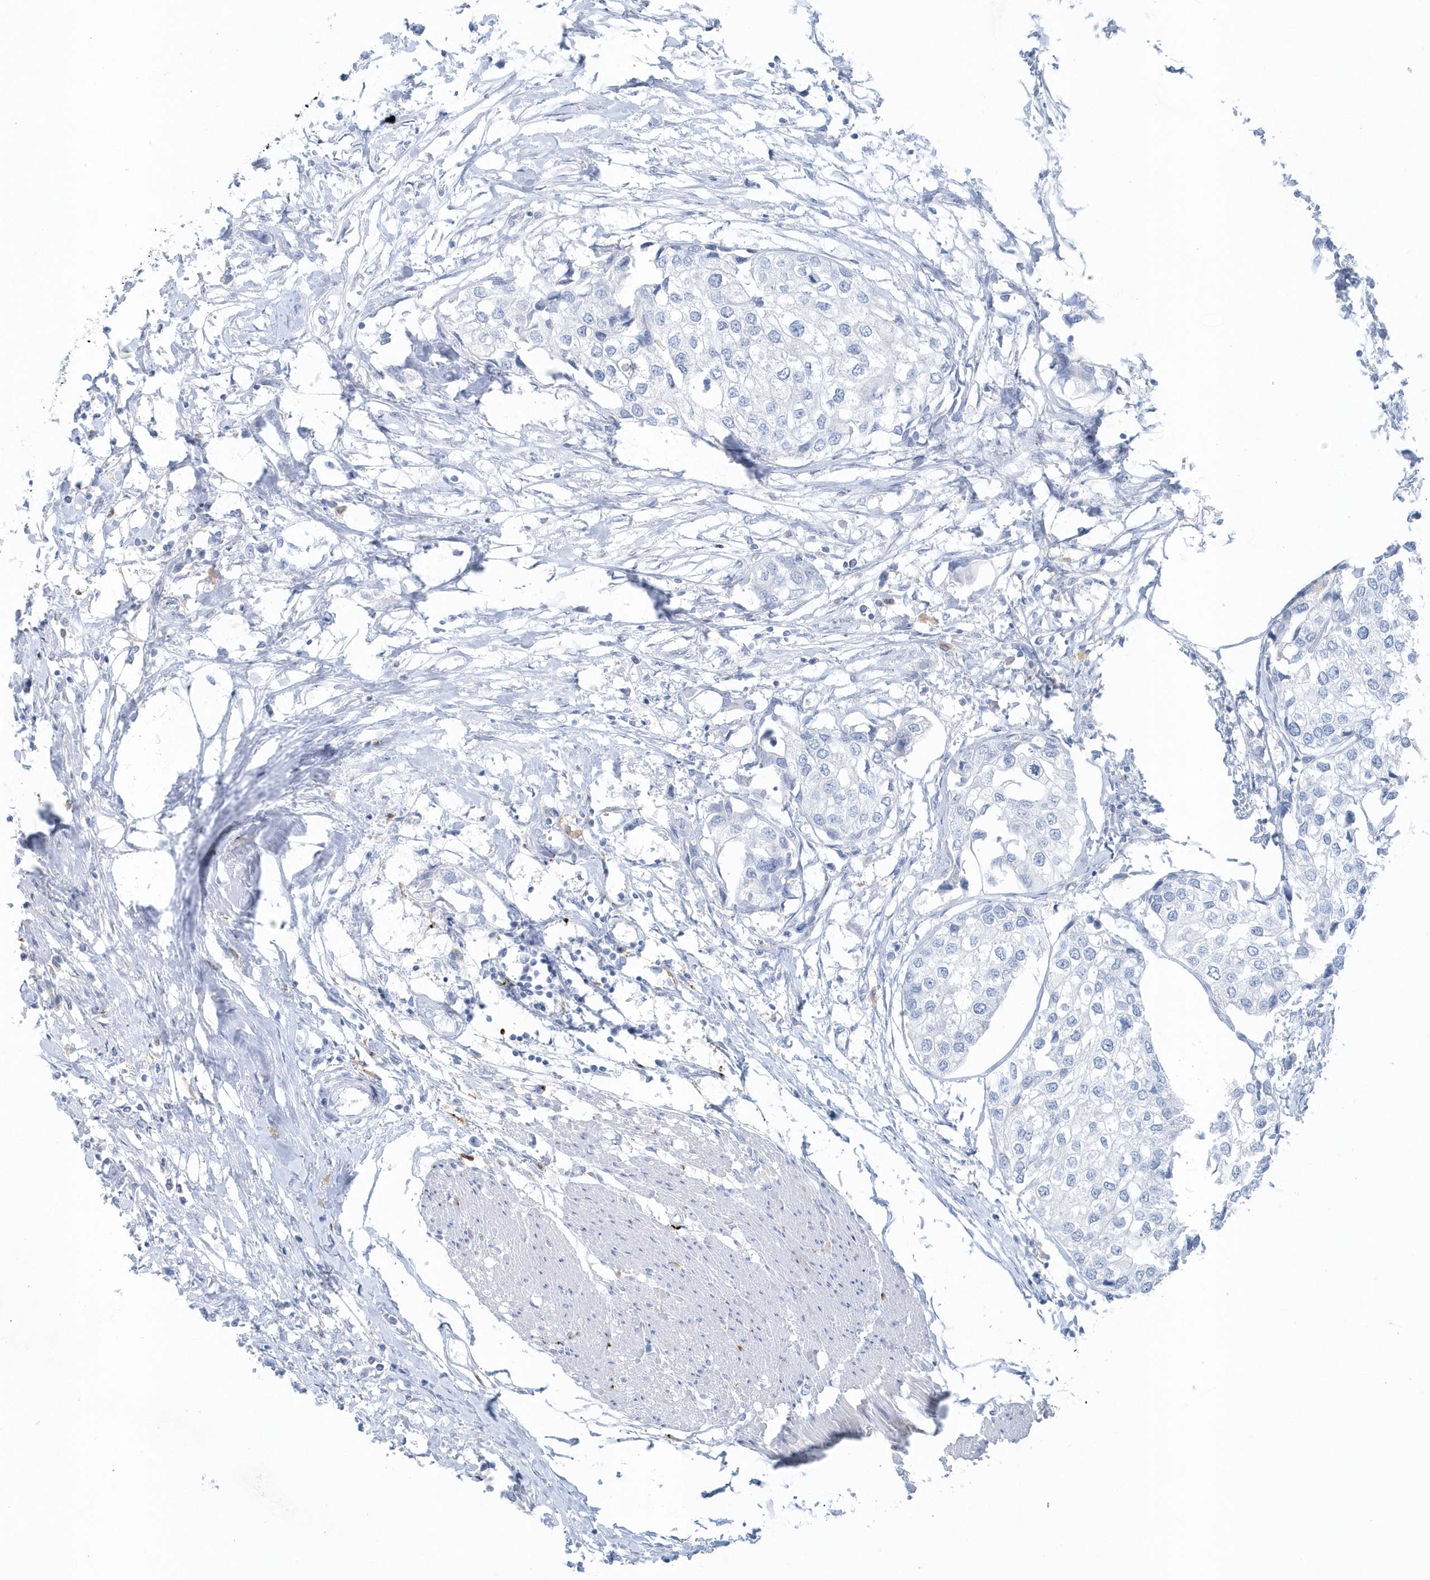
{"staining": {"intensity": "negative", "quantity": "none", "location": "none"}, "tissue": "urothelial cancer", "cell_type": "Tumor cells", "image_type": "cancer", "snomed": [{"axis": "morphology", "description": "Urothelial carcinoma, High grade"}, {"axis": "topography", "description": "Urinary bladder"}], "caption": "Immunohistochemistry of urothelial cancer demonstrates no positivity in tumor cells.", "gene": "FAM98A", "patient": {"sex": "male", "age": 64}}